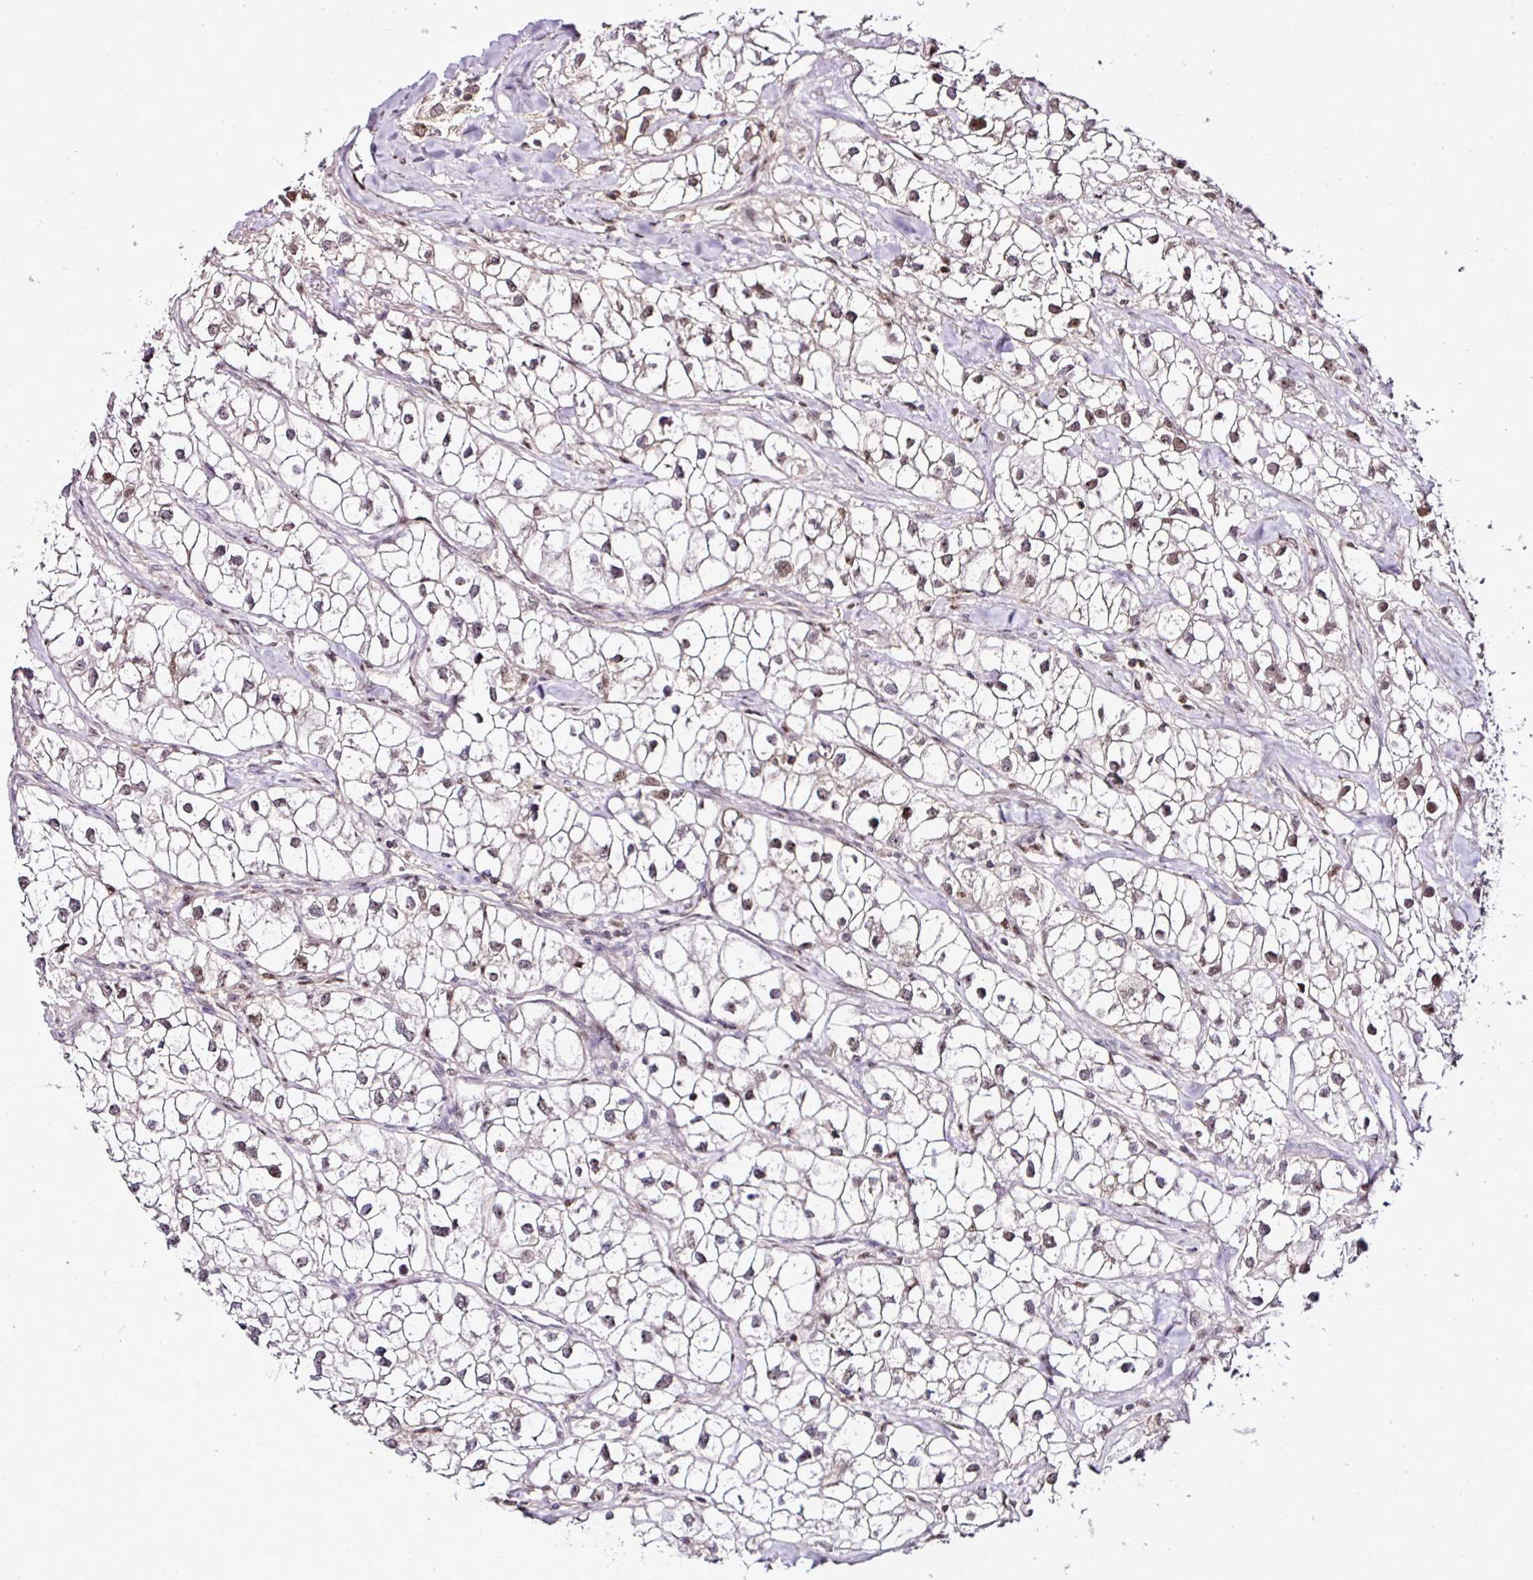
{"staining": {"intensity": "weak", "quantity": "25%-75%", "location": "nuclear"}, "tissue": "renal cancer", "cell_type": "Tumor cells", "image_type": "cancer", "snomed": [{"axis": "morphology", "description": "Adenocarcinoma, NOS"}, {"axis": "topography", "description": "Kidney"}], "caption": "A brown stain highlights weak nuclear expression of a protein in renal cancer (adenocarcinoma) tumor cells.", "gene": "KLF16", "patient": {"sex": "male", "age": 59}}